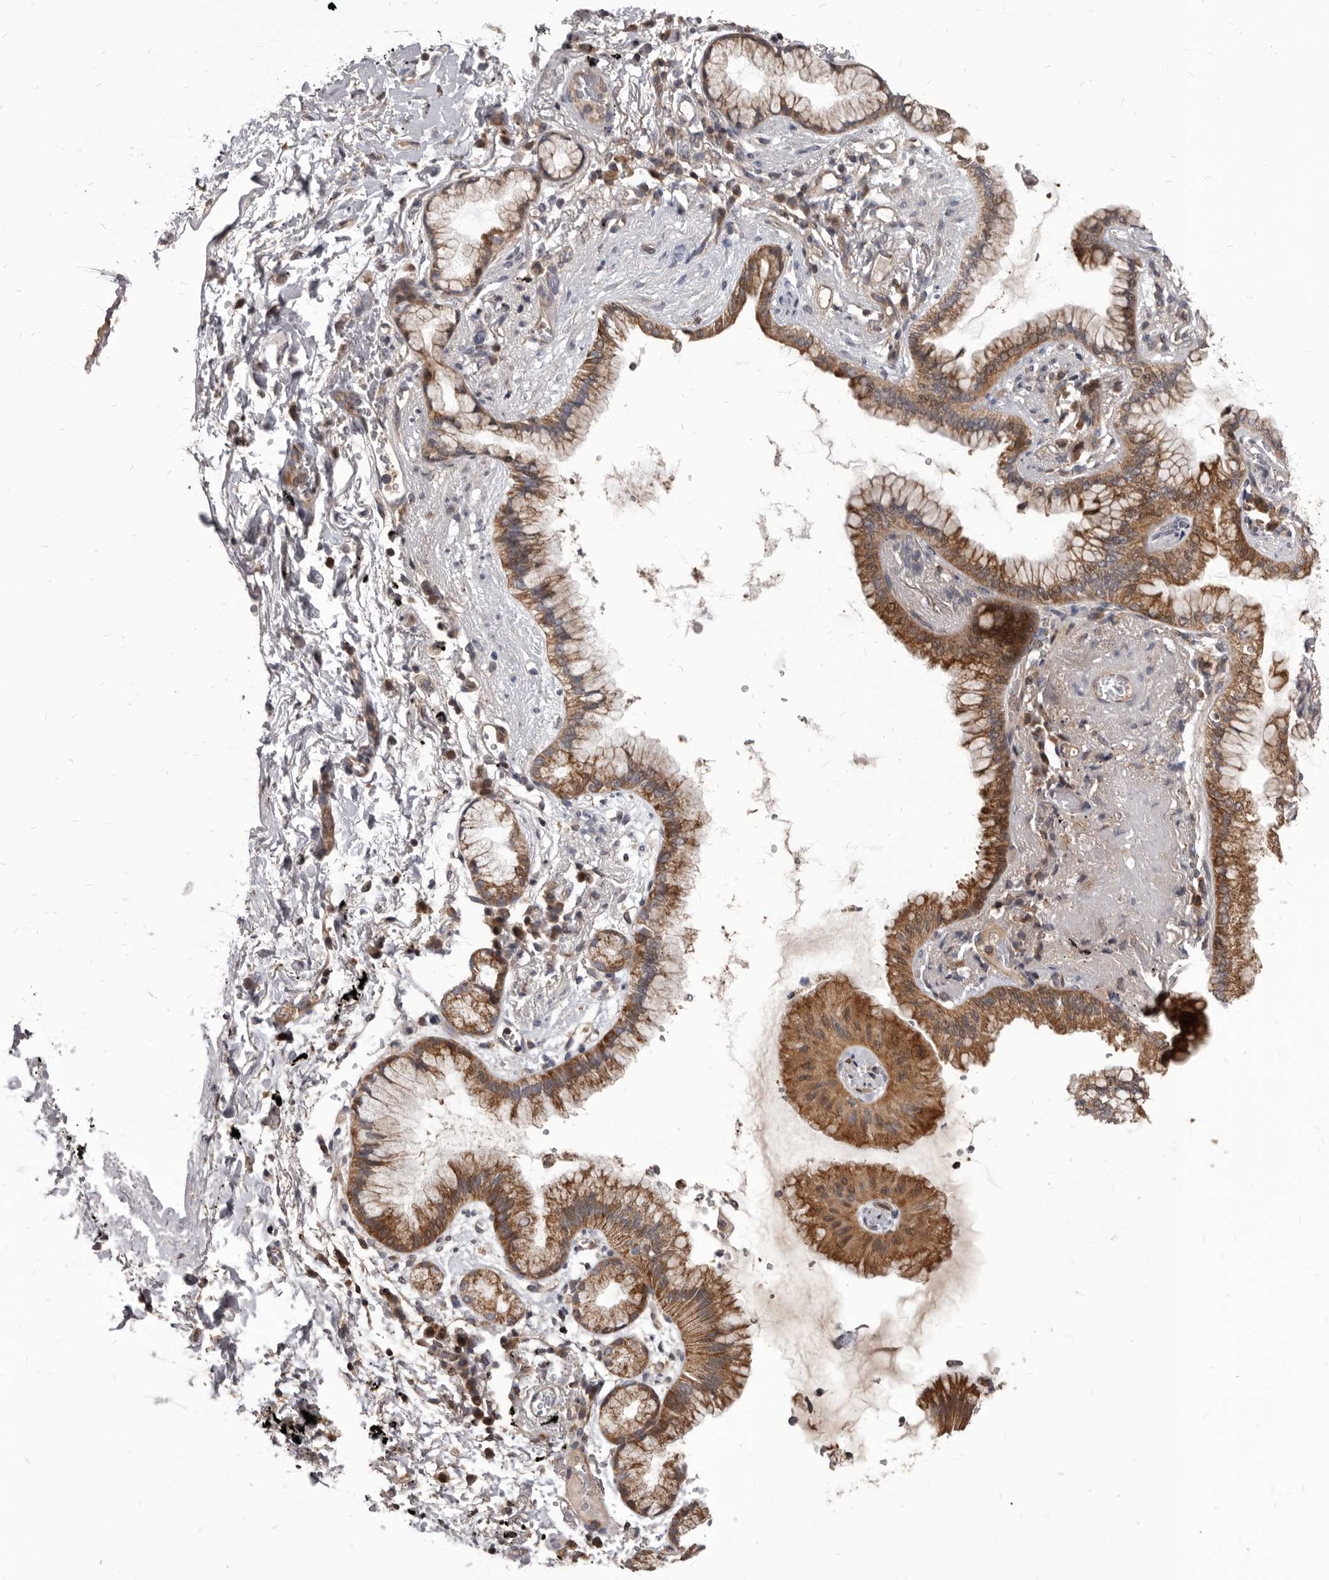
{"staining": {"intensity": "moderate", "quantity": ">75%", "location": "cytoplasmic/membranous"}, "tissue": "lung cancer", "cell_type": "Tumor cells", "image_type": "cancer", "snomed": [{"axis": "morphology", "description": "Adenocarcinoma, NOS"}, {"axis": "topography", "description": "Lung"}], "caption": "Immunohistochemistry (IHC) histopathology image of lung adenocarcinoma stained for a protein (brown), which shows medium levels of moderate cytoplasmic/membranous expression in approximately >75% of tumor cells.", "gene": "MAP3K14", "patient": {"sex": "female", "age": 70}}